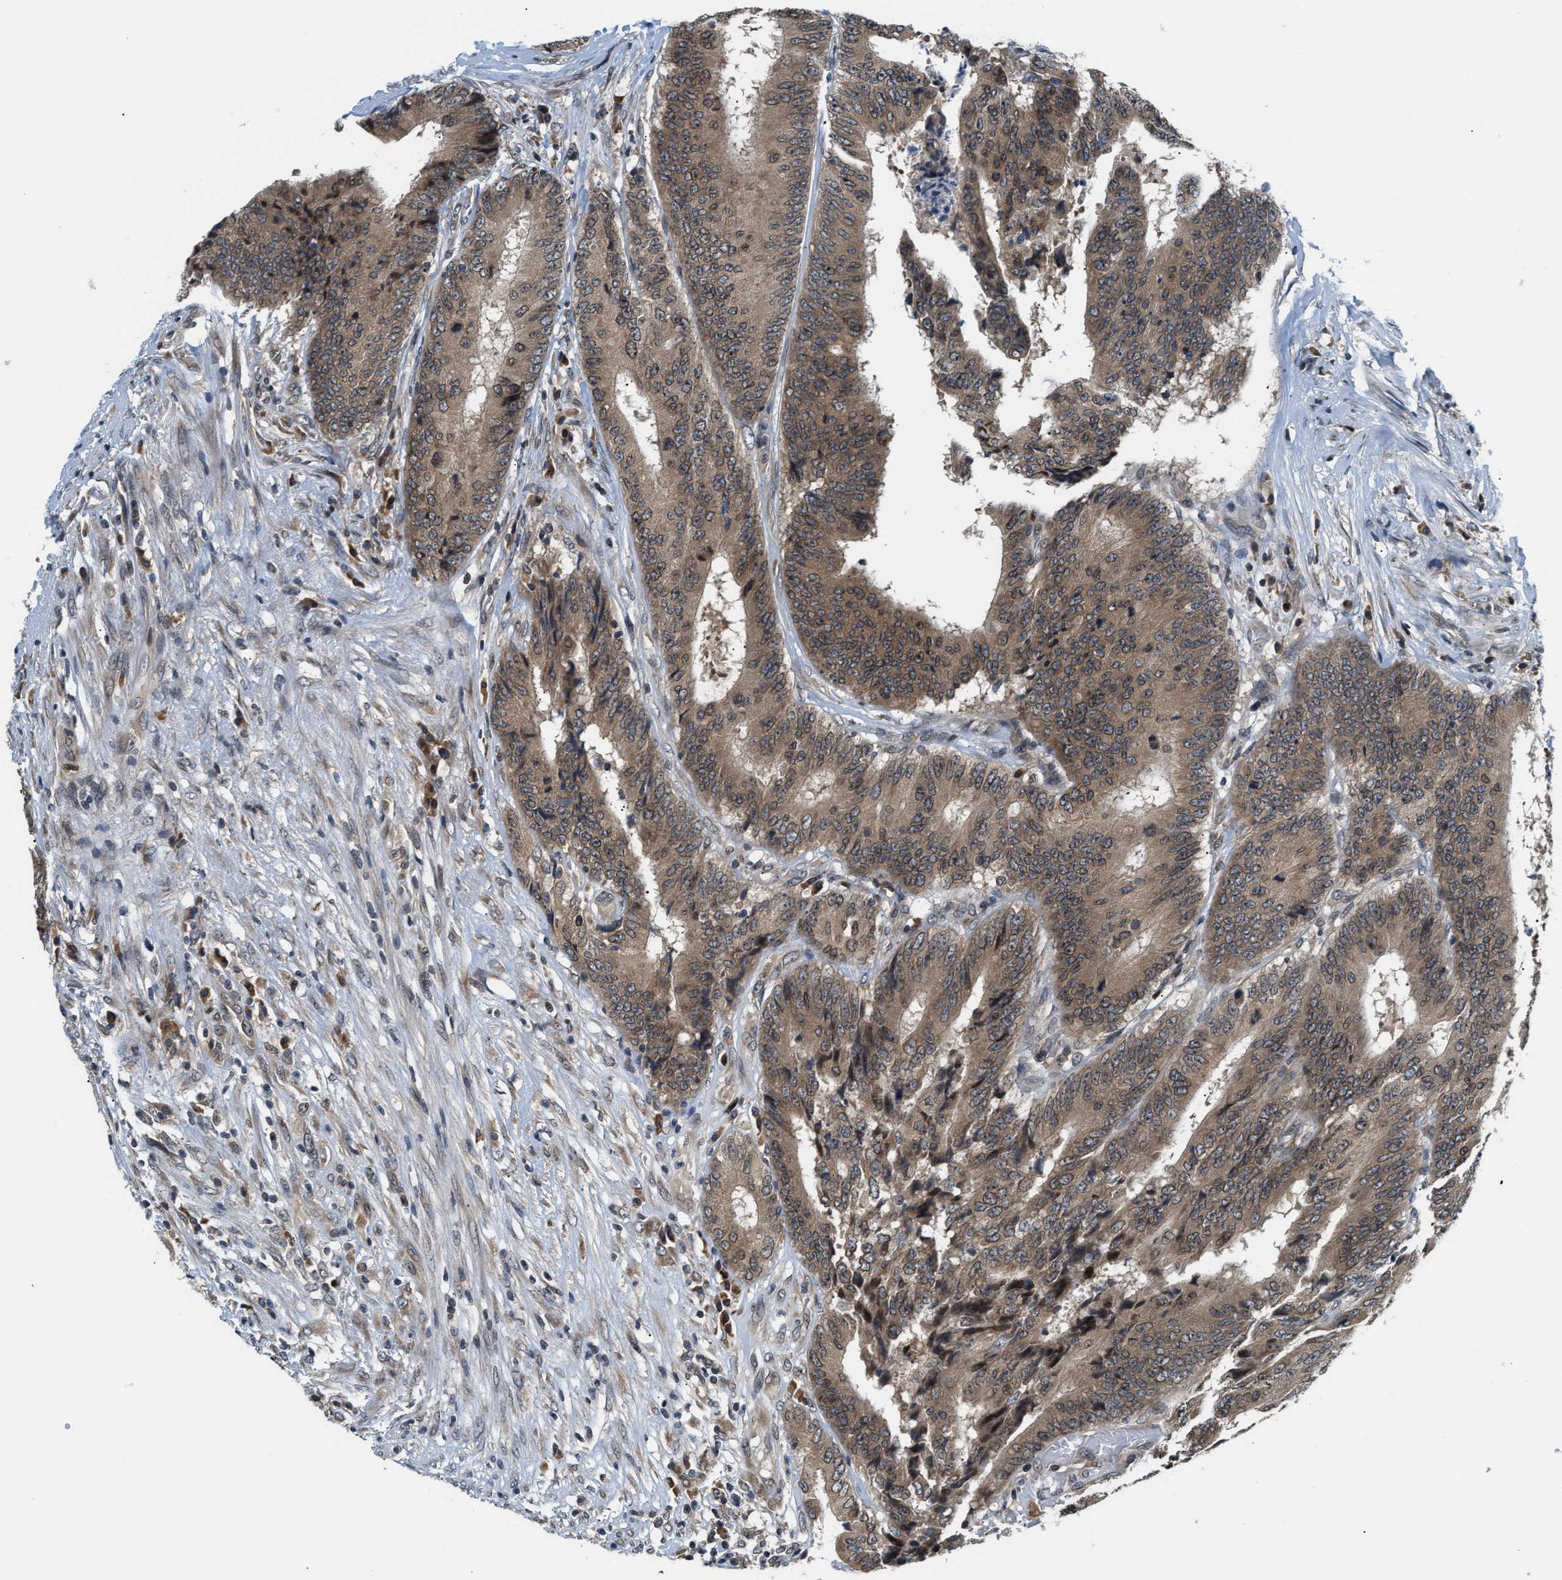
{"staining": {"intensity": "moderate", "quantity": ">75%", "location": "cytoplasmic/membranous"}, "tissue": "colorectal cancer", "cell_type": "Tumor cells", "image_type": "cancer", "snomed": [{"axis": "morphology", "description": "Adenocarcinoma, NOS"}, {"axis": "topography", "description": "Rectum"}], "caption": "Immunohistochemical staining of human colorectal cancer shows medium levels of moderate cytoplasmic/membranous protein positivity in approximately >75% of tumor cells.", "gene": "RAB29", "patient": {"sex": "male", "age": 72}}